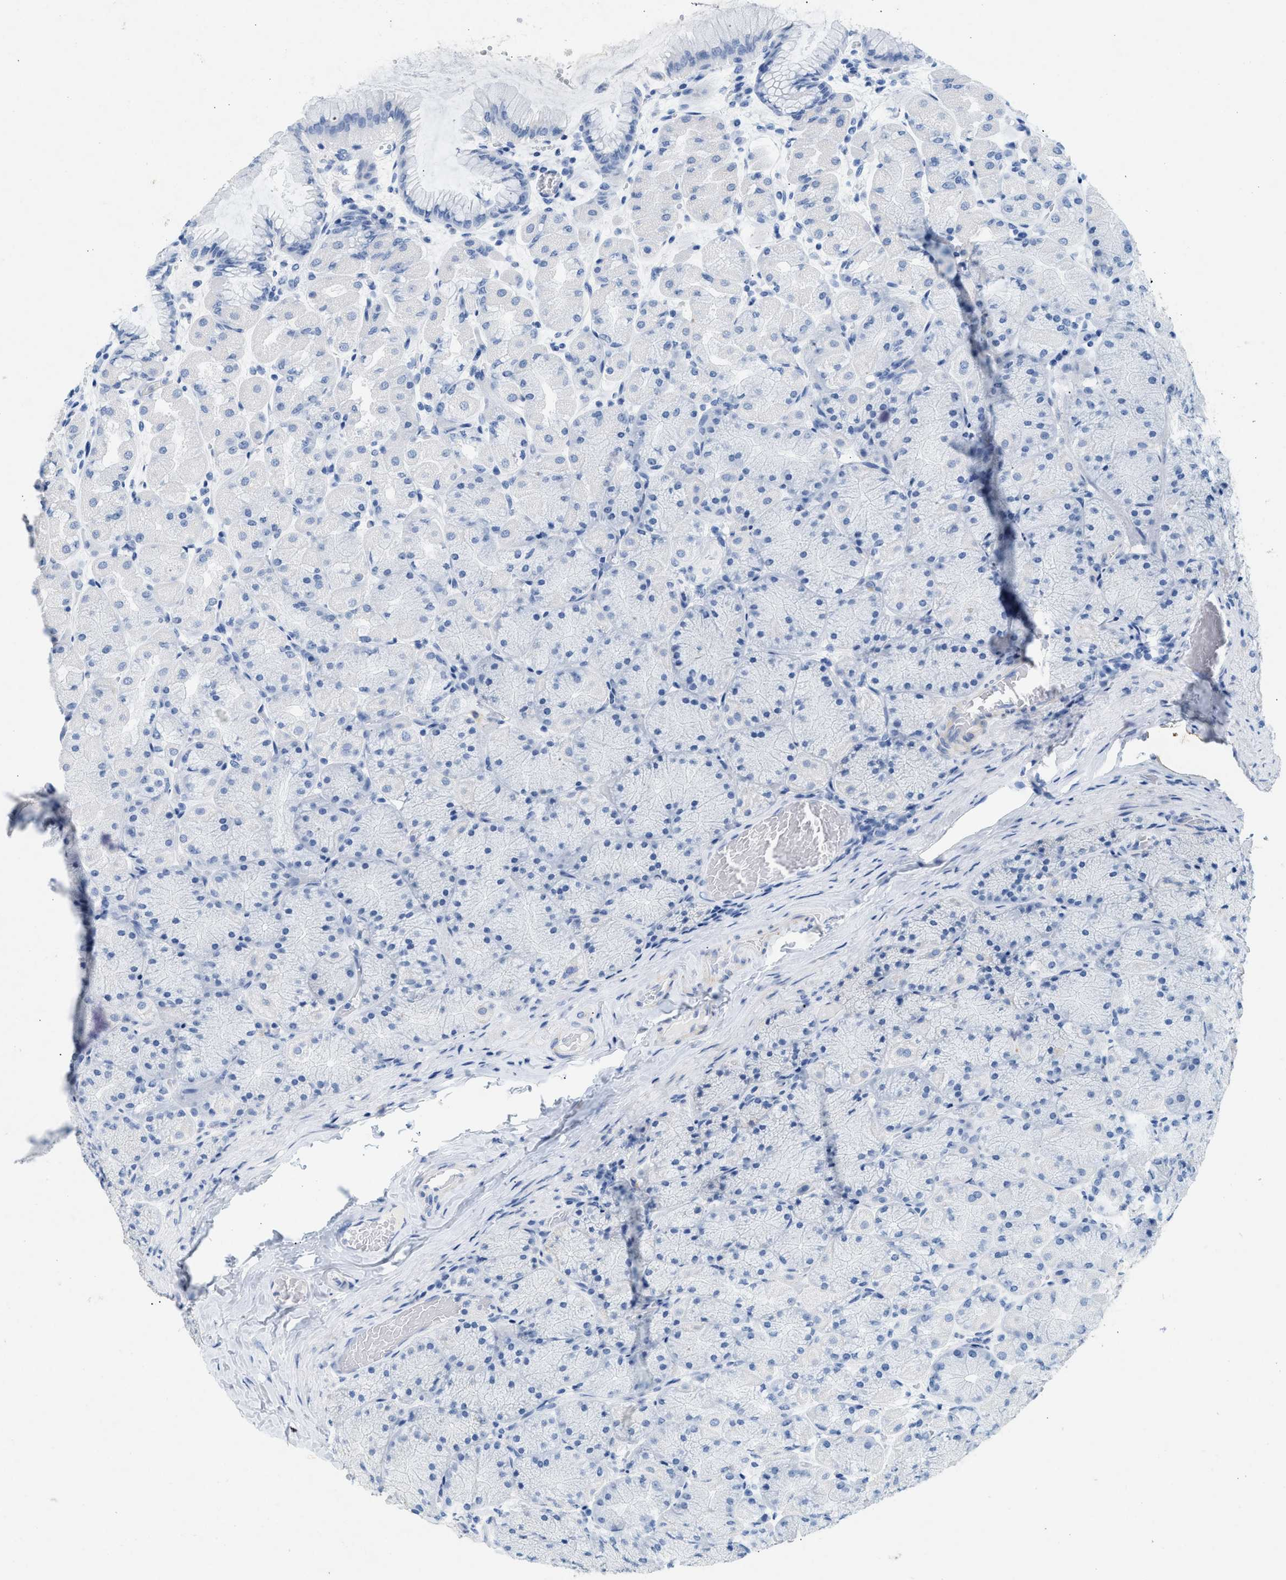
{"staining": {"intensity": "negative", "quantity": "none", "location": "none"}, "tissue": "stomach", "cell_type": "Glandular cells", "image_type": "normal", "snomed": [{"axis": "morphology", "description": "Normal tissue, NOS"}, {"axis": "topography", "description": "Stomach, upper"}], "caption": "This is a image of immunohistochemistry staining of benign stomach, which shows no positivity in glandular cells.", "gene": "HHATL", "patient": {"sex": "female", "age": 56}}